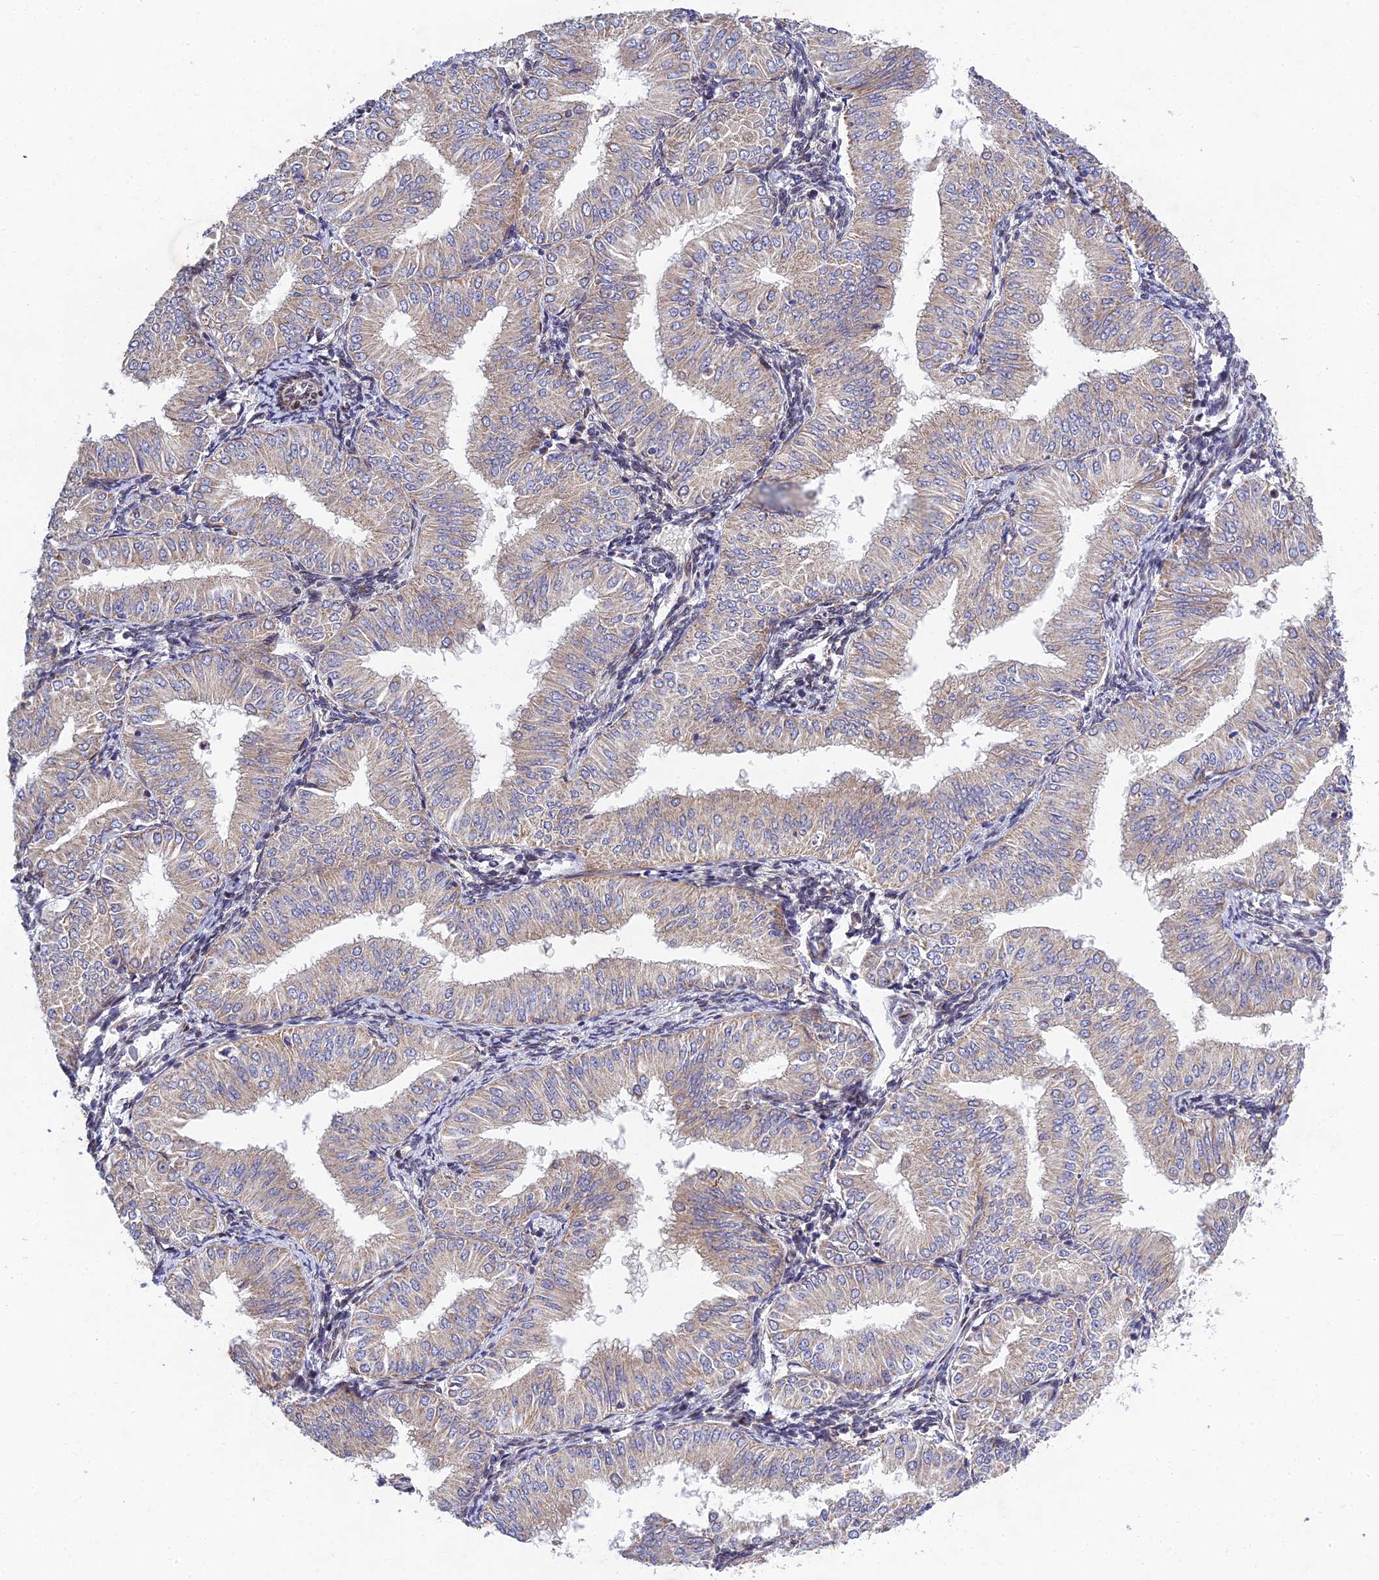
{"staining": {"intensity": "weak", "quantity": "25%-75%", "location": "cytoplasmic/membranous"}, "tissue": "endometrial cancer", "cell_type": "Tumor cells", "image_type": "cancer", "snomed": [{"axis": "morphology", "description": "Normal tissue, NOS"}, {"axis": "morphology", "description": "Adenocarcinoma, NOS"}, {"axis": "topography", "description": "Endometrium"}], "caption": "Human endometrial cancer (adenocarcinoma) stained with a brown dye demonstrates weak cytoplasmic/membranous positive positivity in approximately 25%-75% of tumor cells.", "gene": "MGAT2", "patient": {"sex": "female", "age": 53}}